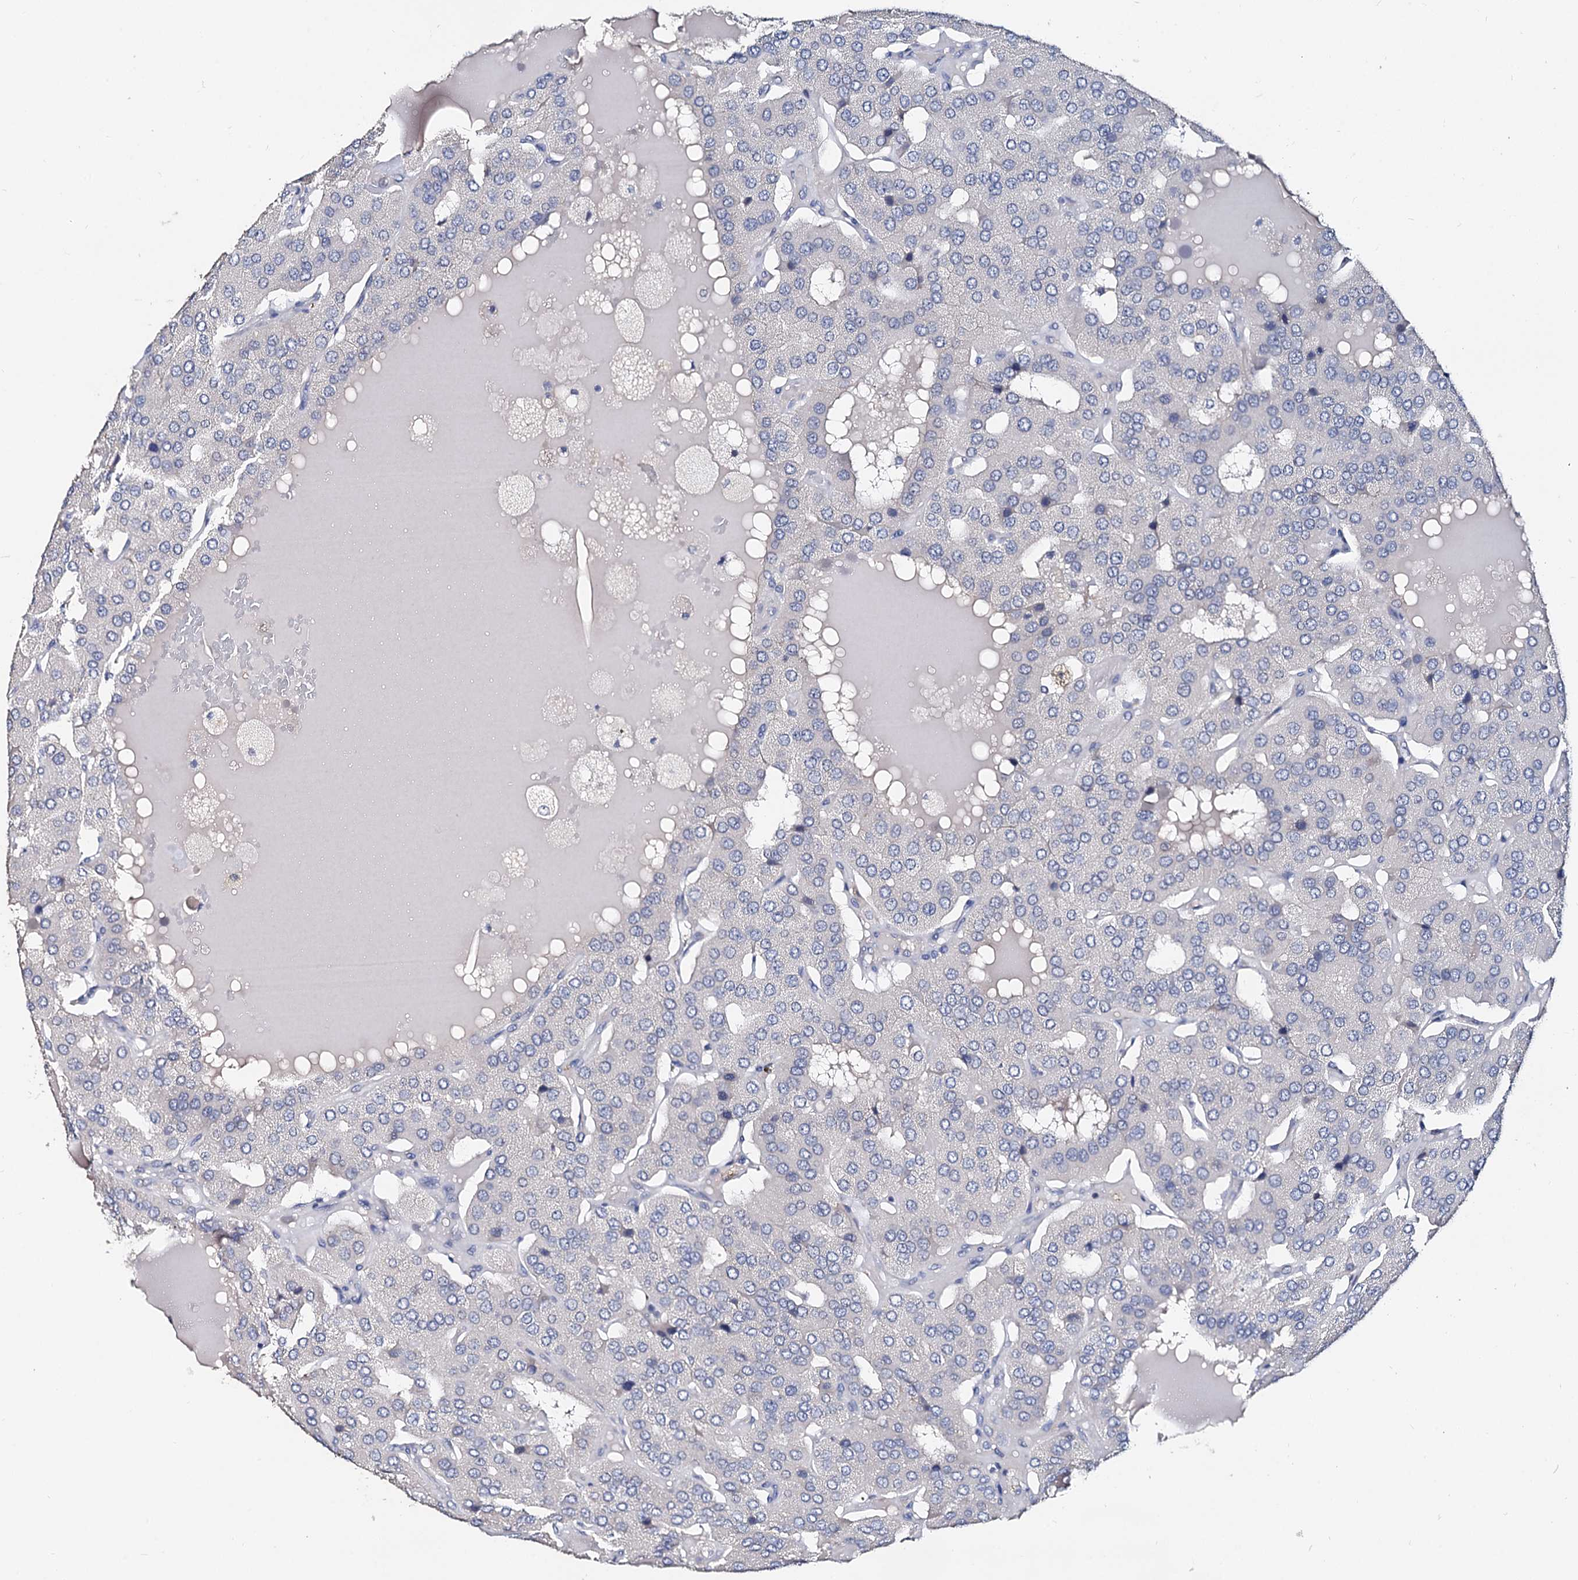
{"staining": {"intensity": "negative", "quantity": "none", "location": "none"}, "tissue": "parathyroid gland", "cell_type": "Glandular cells", "image_type": "normal", "snomed": [{"axis": "morphology", "description": "Normal tissue, NOS"}, {"axis": "morphology", "description": "Adenoma, NOS"}, {"axis": "topography", "description": "Parathyroid gland"}], "caption": "The immunohistochemistry (IHC) image has no significant positivity in glandular cells of parathyroid gland.", "gene": "CAPRIN2", "patient": {"sex": "female", "age": 86}}